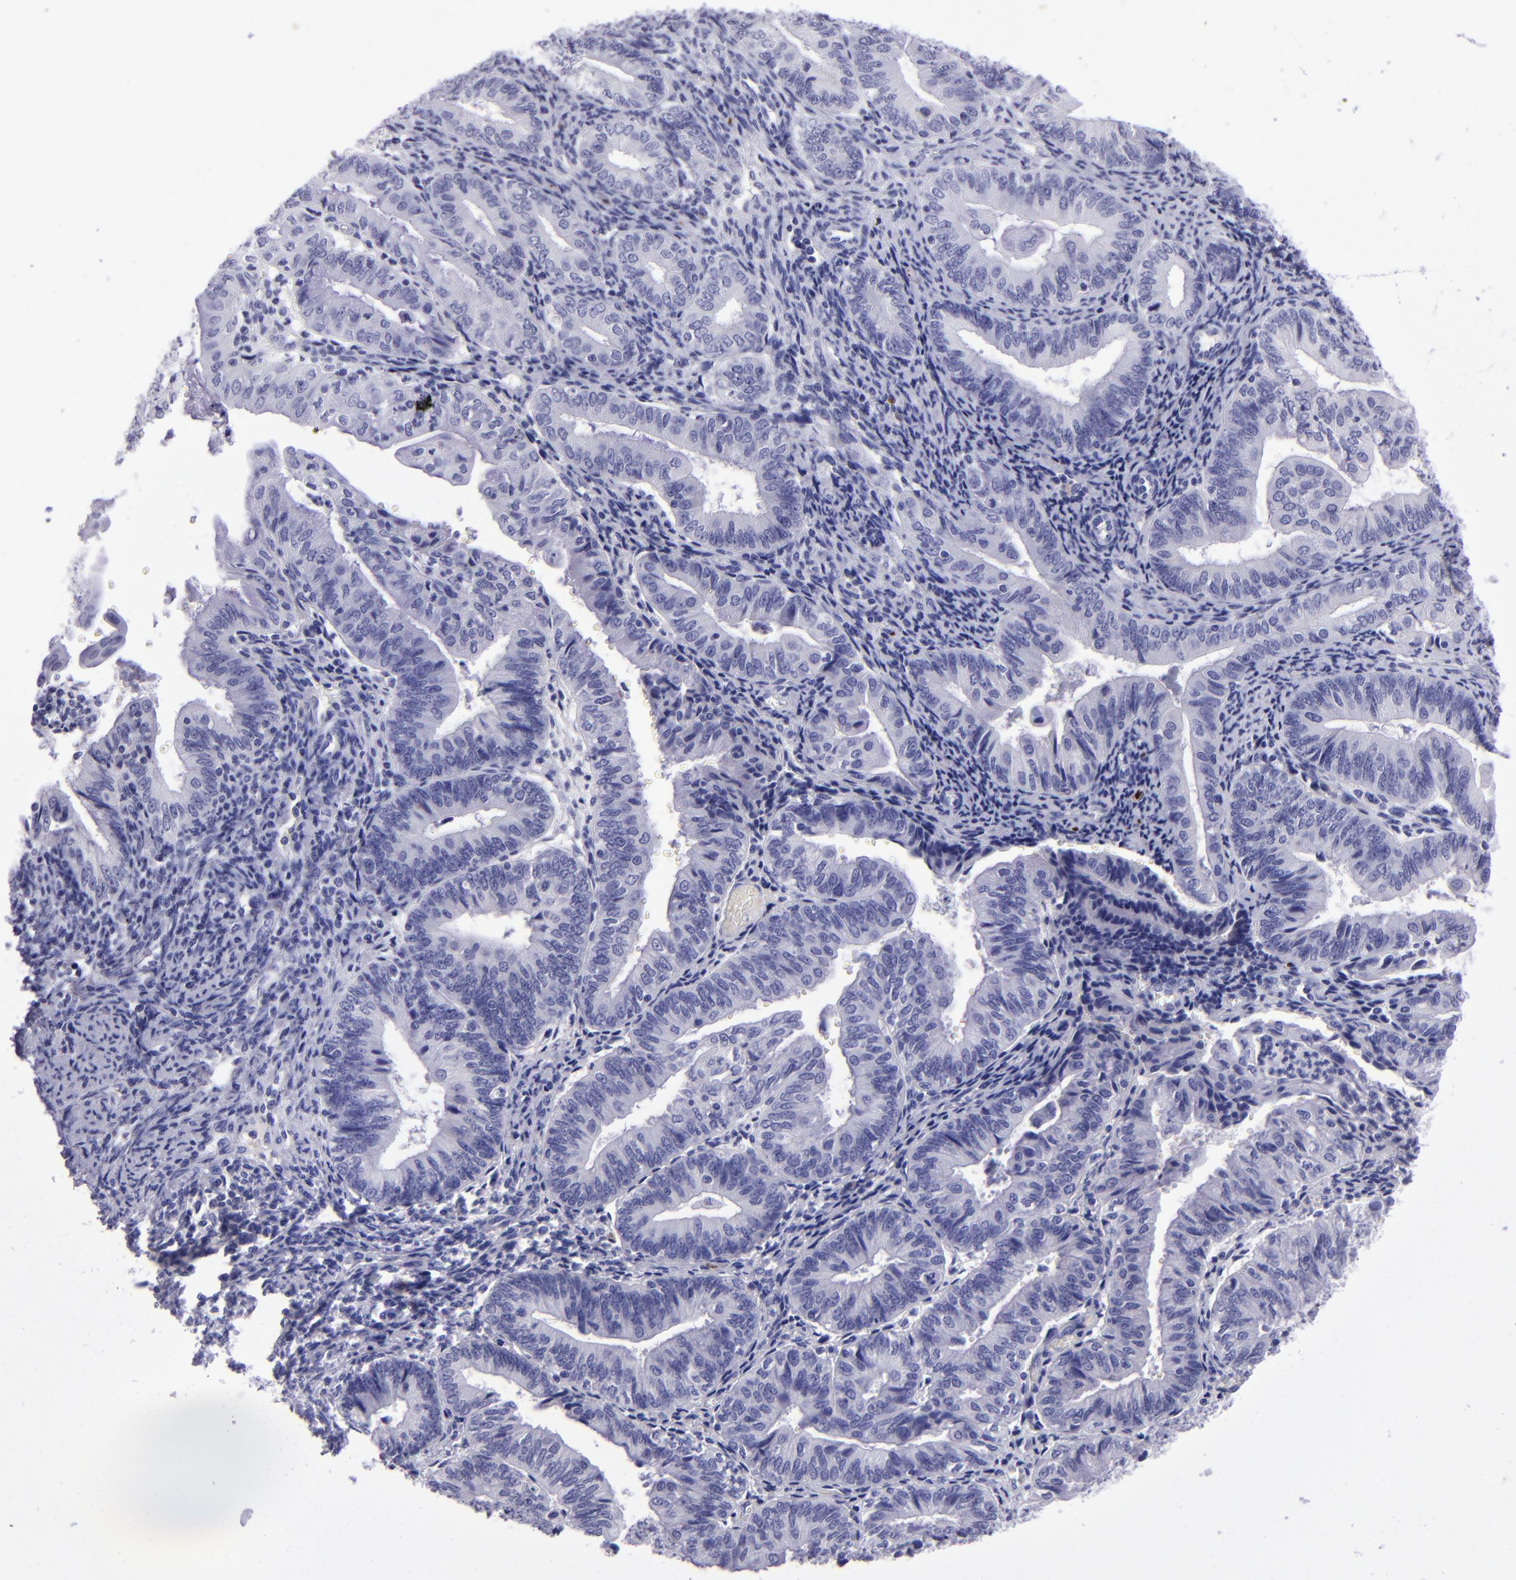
{"staining": {"intensity": "negative", "quantity": "none", "location": "none"}, "tissue": "endometrial cancer", "cell_type": "Tumor cells", "image_type": "cancer", "snomed": [{"axis": "morphology", "description": "Adenocarcinoma, NOS"}, {"axis": "topography", "description": "Endometrium"}], "caption": "DAB (3,3'-diaminobenzidine) immunohistochemical staining of human endometrial adenocarcinoma displays no significant staining in tumor cells.", "gene": "TYRP1", "patient": {"sex": "female", "age": 55}}